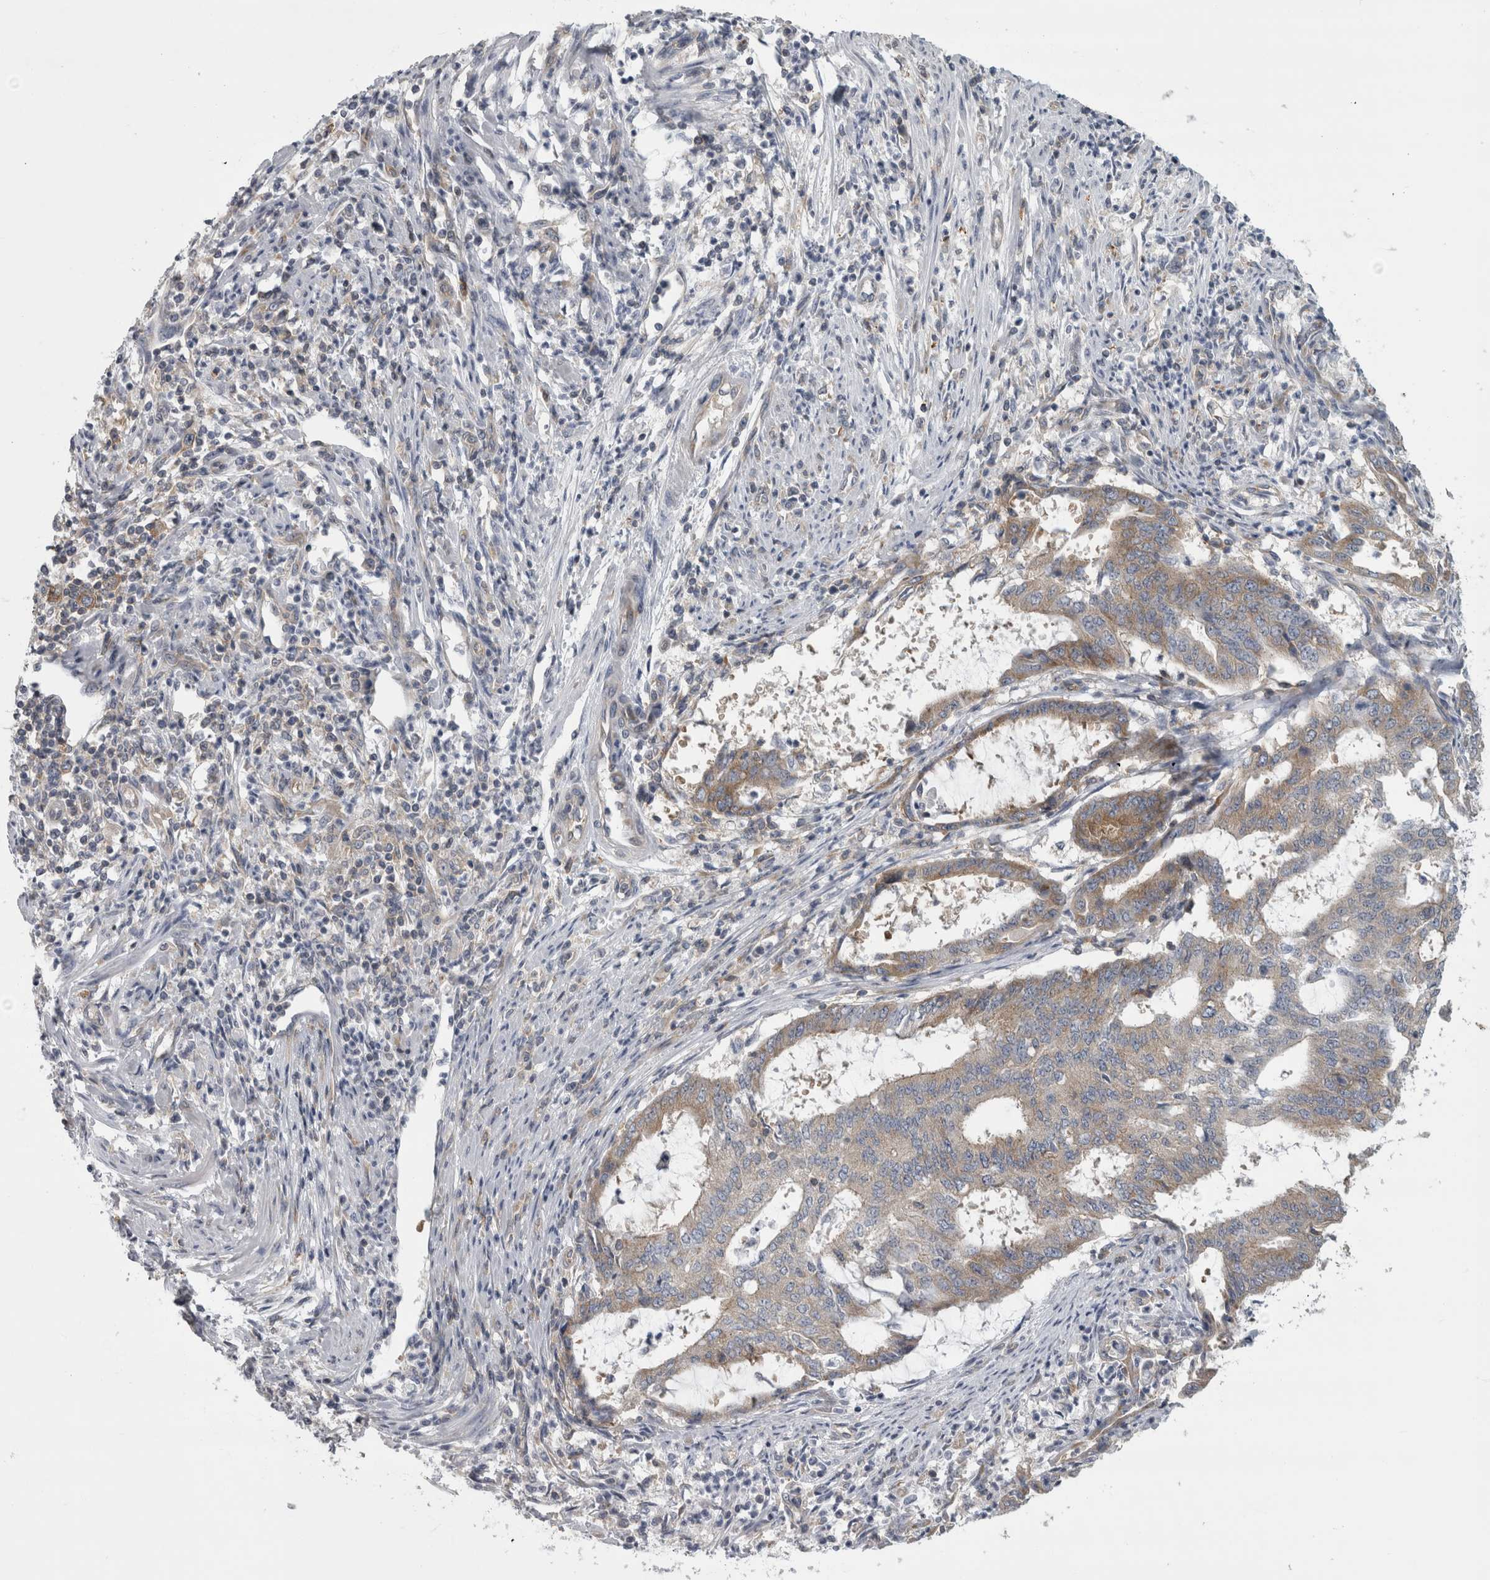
{"staining": {"intensity": "moderate", "quantity": "25%-75%", "location": "cytoplasmic/membranous"}, "tissue": "endometrial cancer", "cell_type": "Tumor cells", "image_type": "cancer", "snomed": [{"axis": "morphology", "description": "Adenocarcinoma, NOS"}, {"axis": "topography", "description": "Endometrium"}], "caption": "Immunohistochemistry (IHC) photomicrograph of human endometrial cancer (adenocarcinoma) stained for a protein (brown), which demonstrates medium levels of moderate cytoplasmic/membranous staining in about 25%-75% of tumor cells.", "gene": "PRRC2C", "patient": {"sex": "female", "age": 51}}